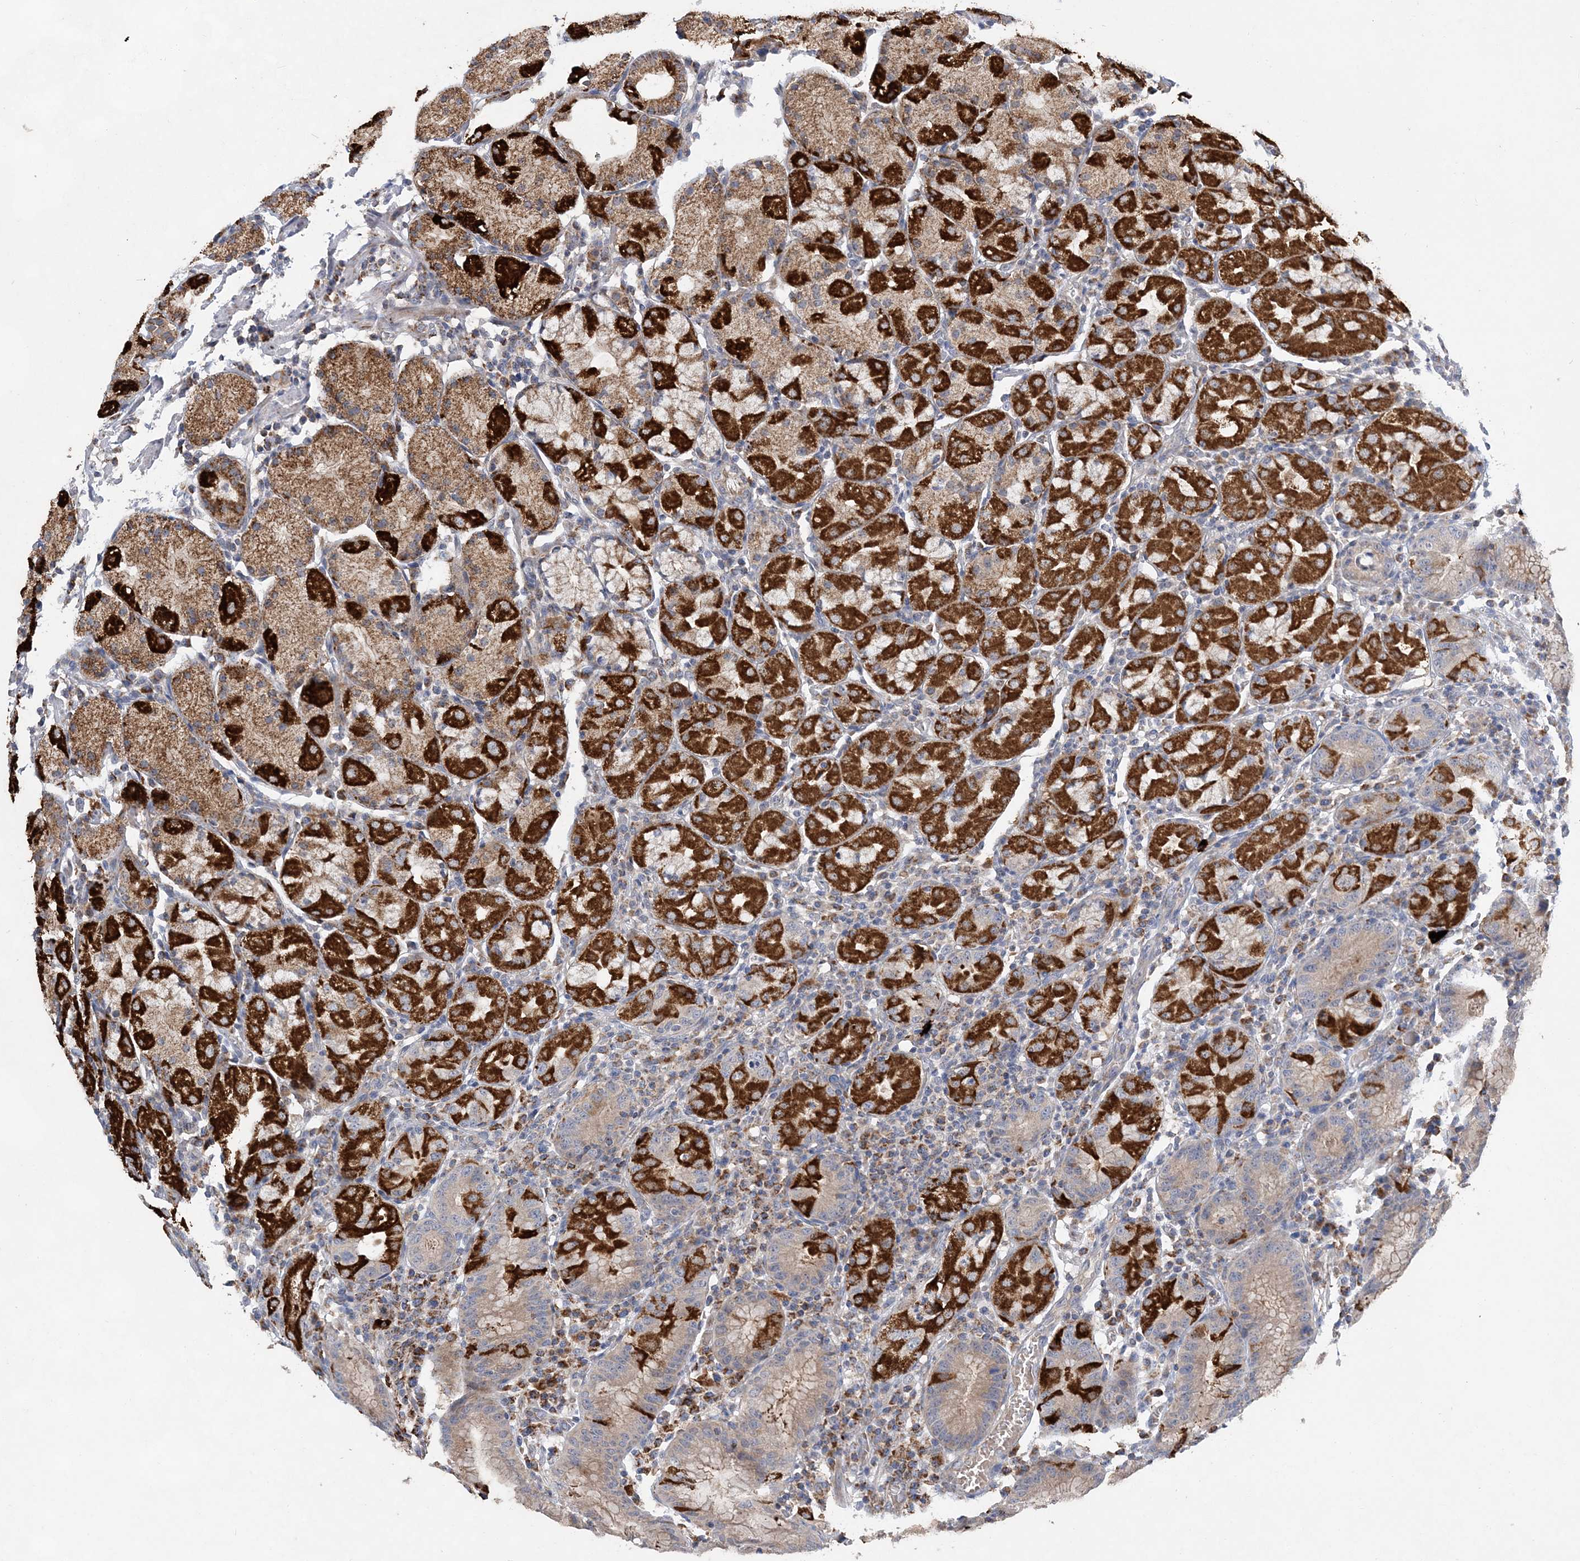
{"staining": {"intensity": "strong", "quantity": ">75%", "location": "cytoplasmic/membranous"}, "tissue": "stomach", "cell_type": "Glandular cells", "image_type": "normal", "snomed": [{"axis": "morphology", "description": "Normal tissue, NOS"}, {"axis": "topography", "description": "Stomach"}, {"axis": "topography", "description": "Stomach, lower"}], "caption": "Benign stomach demonstrates strong cytoplasmic/membranous expression in about >75% of glandular cells, visualized by immunohistochemistry.", "gene": "TRAPPC13", "patient": {"sex": "female", "age": 75}}